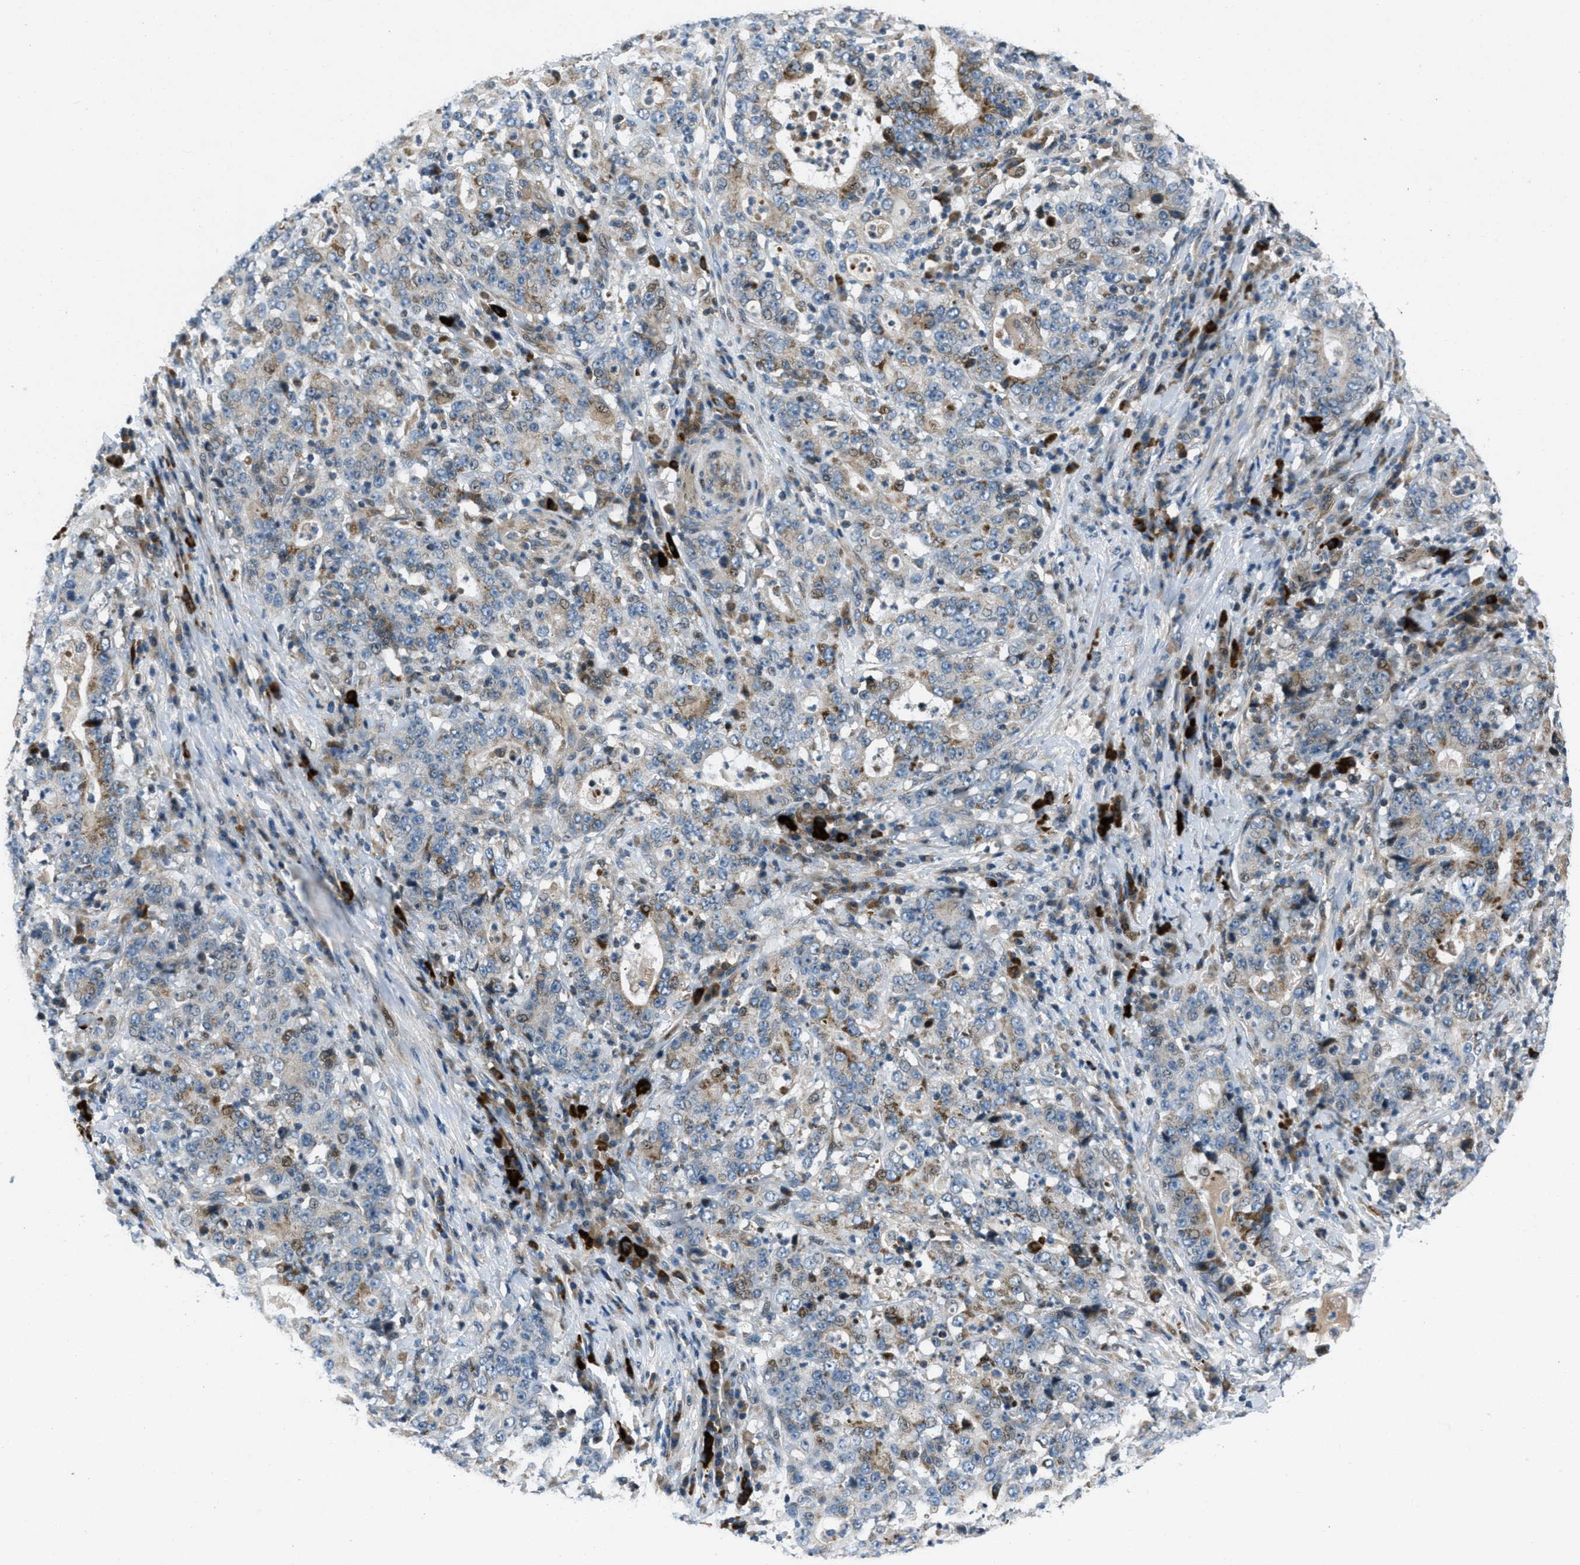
{"staining": {"intensity": "moderate", "quantity": "<25%", "location": "cytoplasmic/membranous"}, "tissue": "stomach cancer", "cell_type": "Tumor cells", "image_type": "cancer", "snomed": [{"axis": "morphology", "description": "Normal tissue, NOS"}, {"axis": "morphology", "description": "Adenocarcinoma, NOS"}, {"axis": "topography", "description": "Stomach, upper"}, {"axis": "topography", "description": "Stomach"}], "caption": "Protein analysis of adenocarcinoma (stomach) tissue demonstrates moderate cytoplasmic/membranous expression in approximately <25% of tumor cells.", "gene": "CLEC2D", "patient": {"sex": "male", "age": 59}}